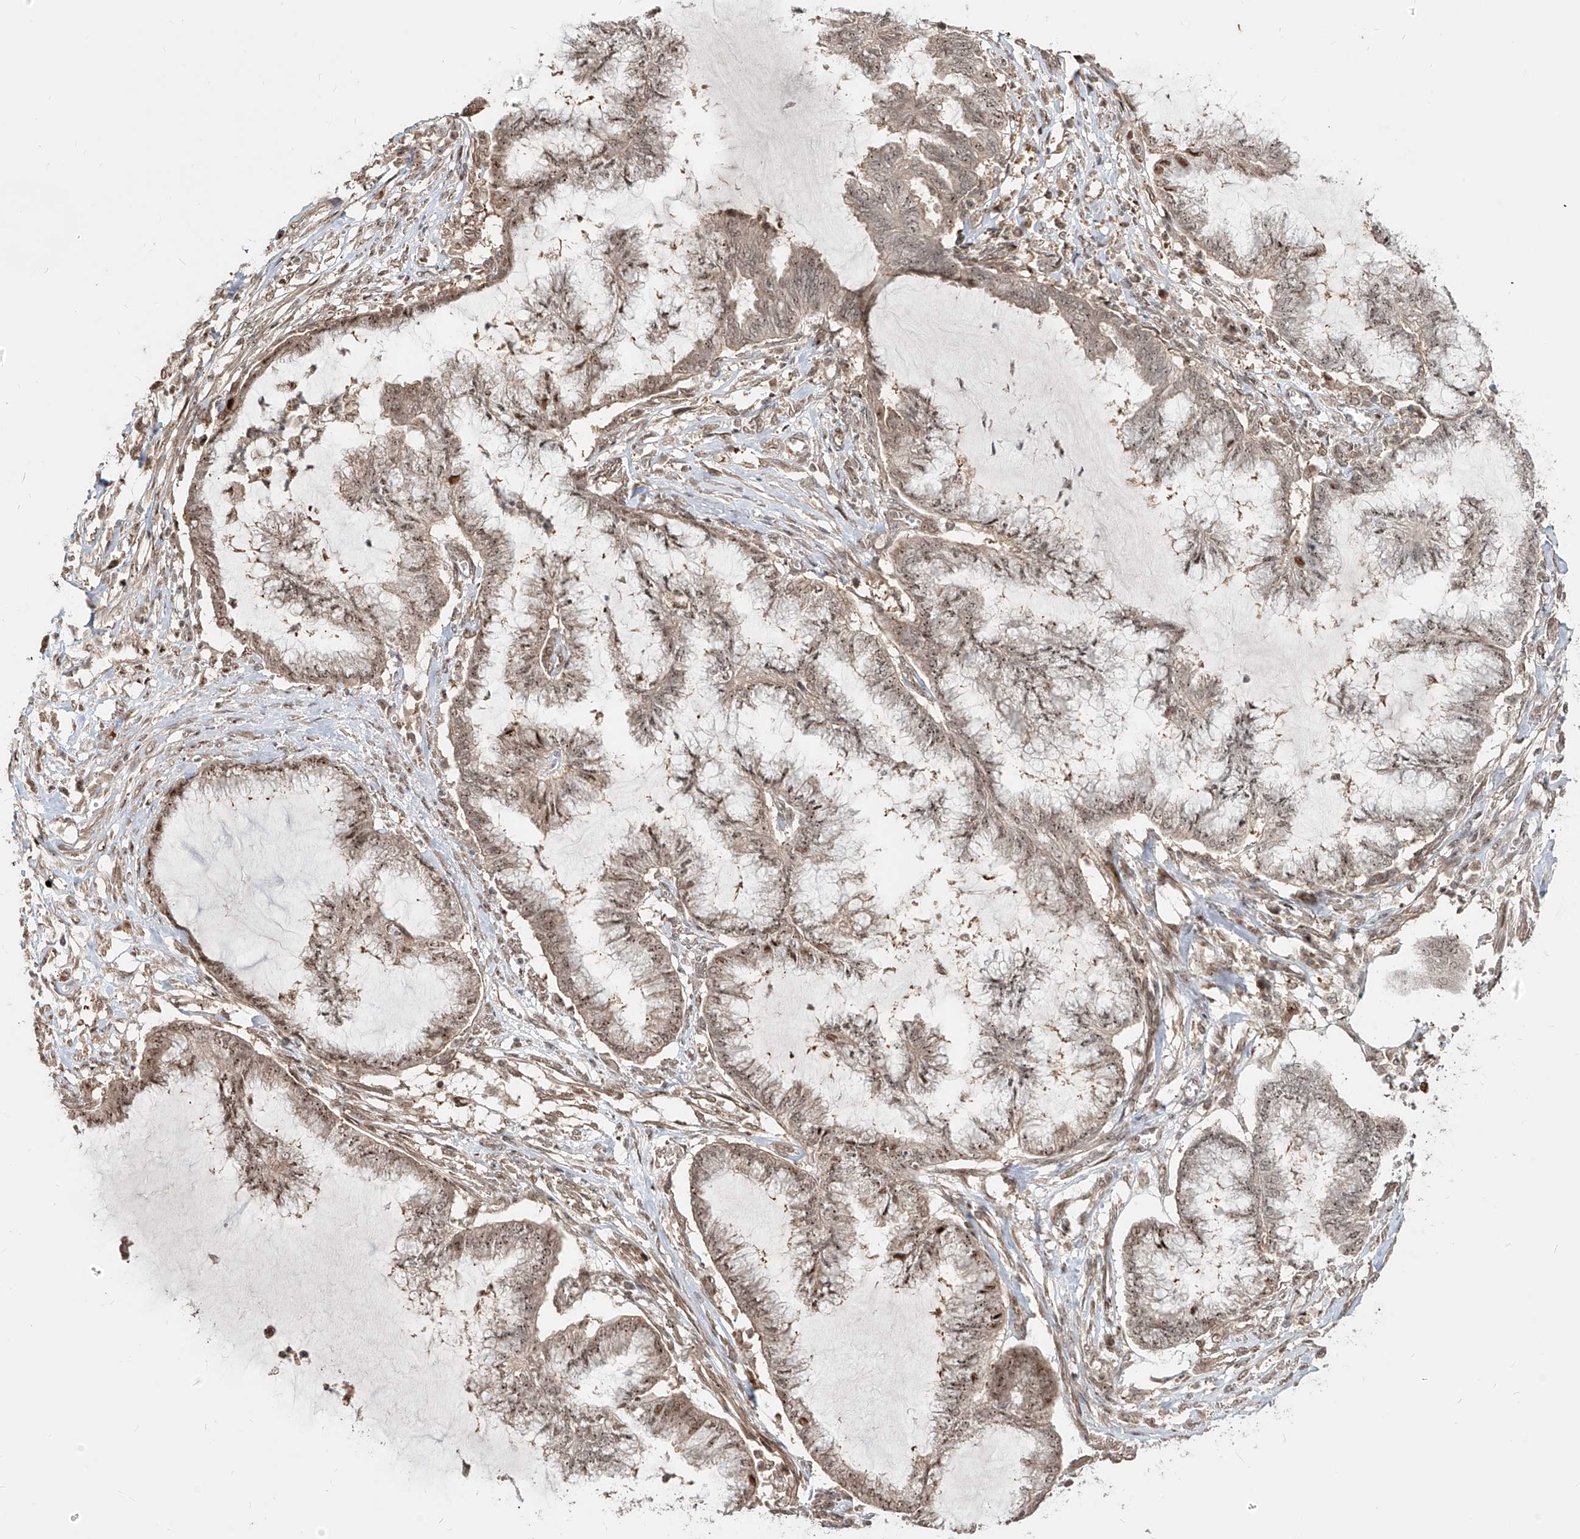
{"staining": {"intensity": "moderate", "quantity": ">75%", "location": "cytoplasmic/membranous,nuclear"}, "tissue": "endometrial cancer", "cell_type": "Tumor cells", "image_type": "cancer", "snomed": [{"axis": "morphology", "description": "Adenocarcinoma, NOS"}, {"axis": "topography", "description": "Endometrium"}], "caption": "Brown immunohistochemical staining in human adenocarcinoma (endometrial) exhibits moderate cytoplasmic/membranous and nuclear staining in approximately >75% of tumor cells. The staining was performed using DAB to visualize the protein expression in brown, while the nuclei were stained in blue with hematoxylin (Magnification: 20x).", "gene": "ZNF710", "patient": {"sex": "female", "age": 86}}